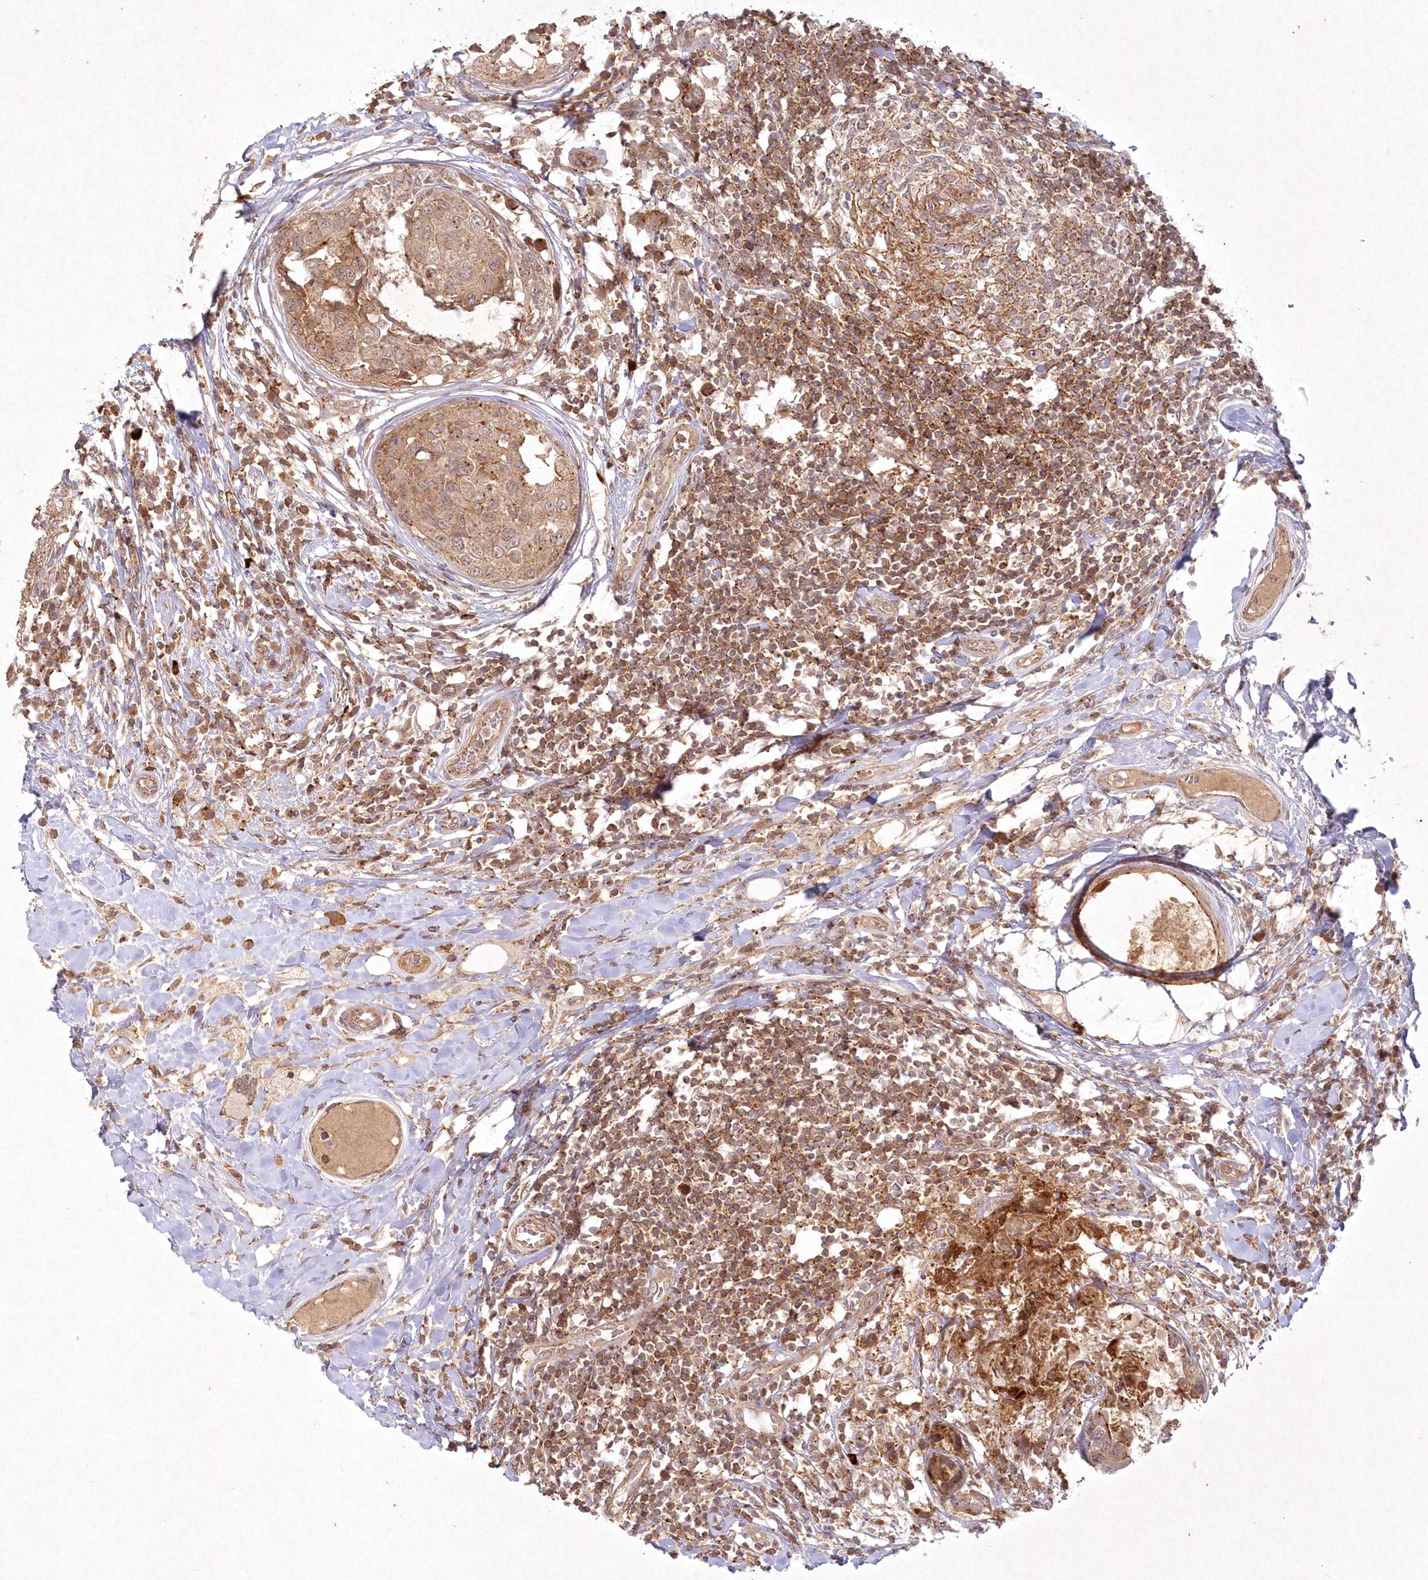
{"staining": {"intensity": "moderate", "quantity": ">75%", "location": "cytoplasmic/membranous"}, "tissue": "breast cancer", "cell_type": "Tumor cells", "image_type": "cancer", "snomed": [{"axis": "morphology", "description": "Duct carcinoma"}, {"axis": "topography", "description": "Breast"}], "caption": "A brown stain labels moderate cytoplasmic/membranous expression of a protein in breast cancer tumor cells.", "gene": "TOGARAM2", "patient": {"sex": "female", "age": 27}}